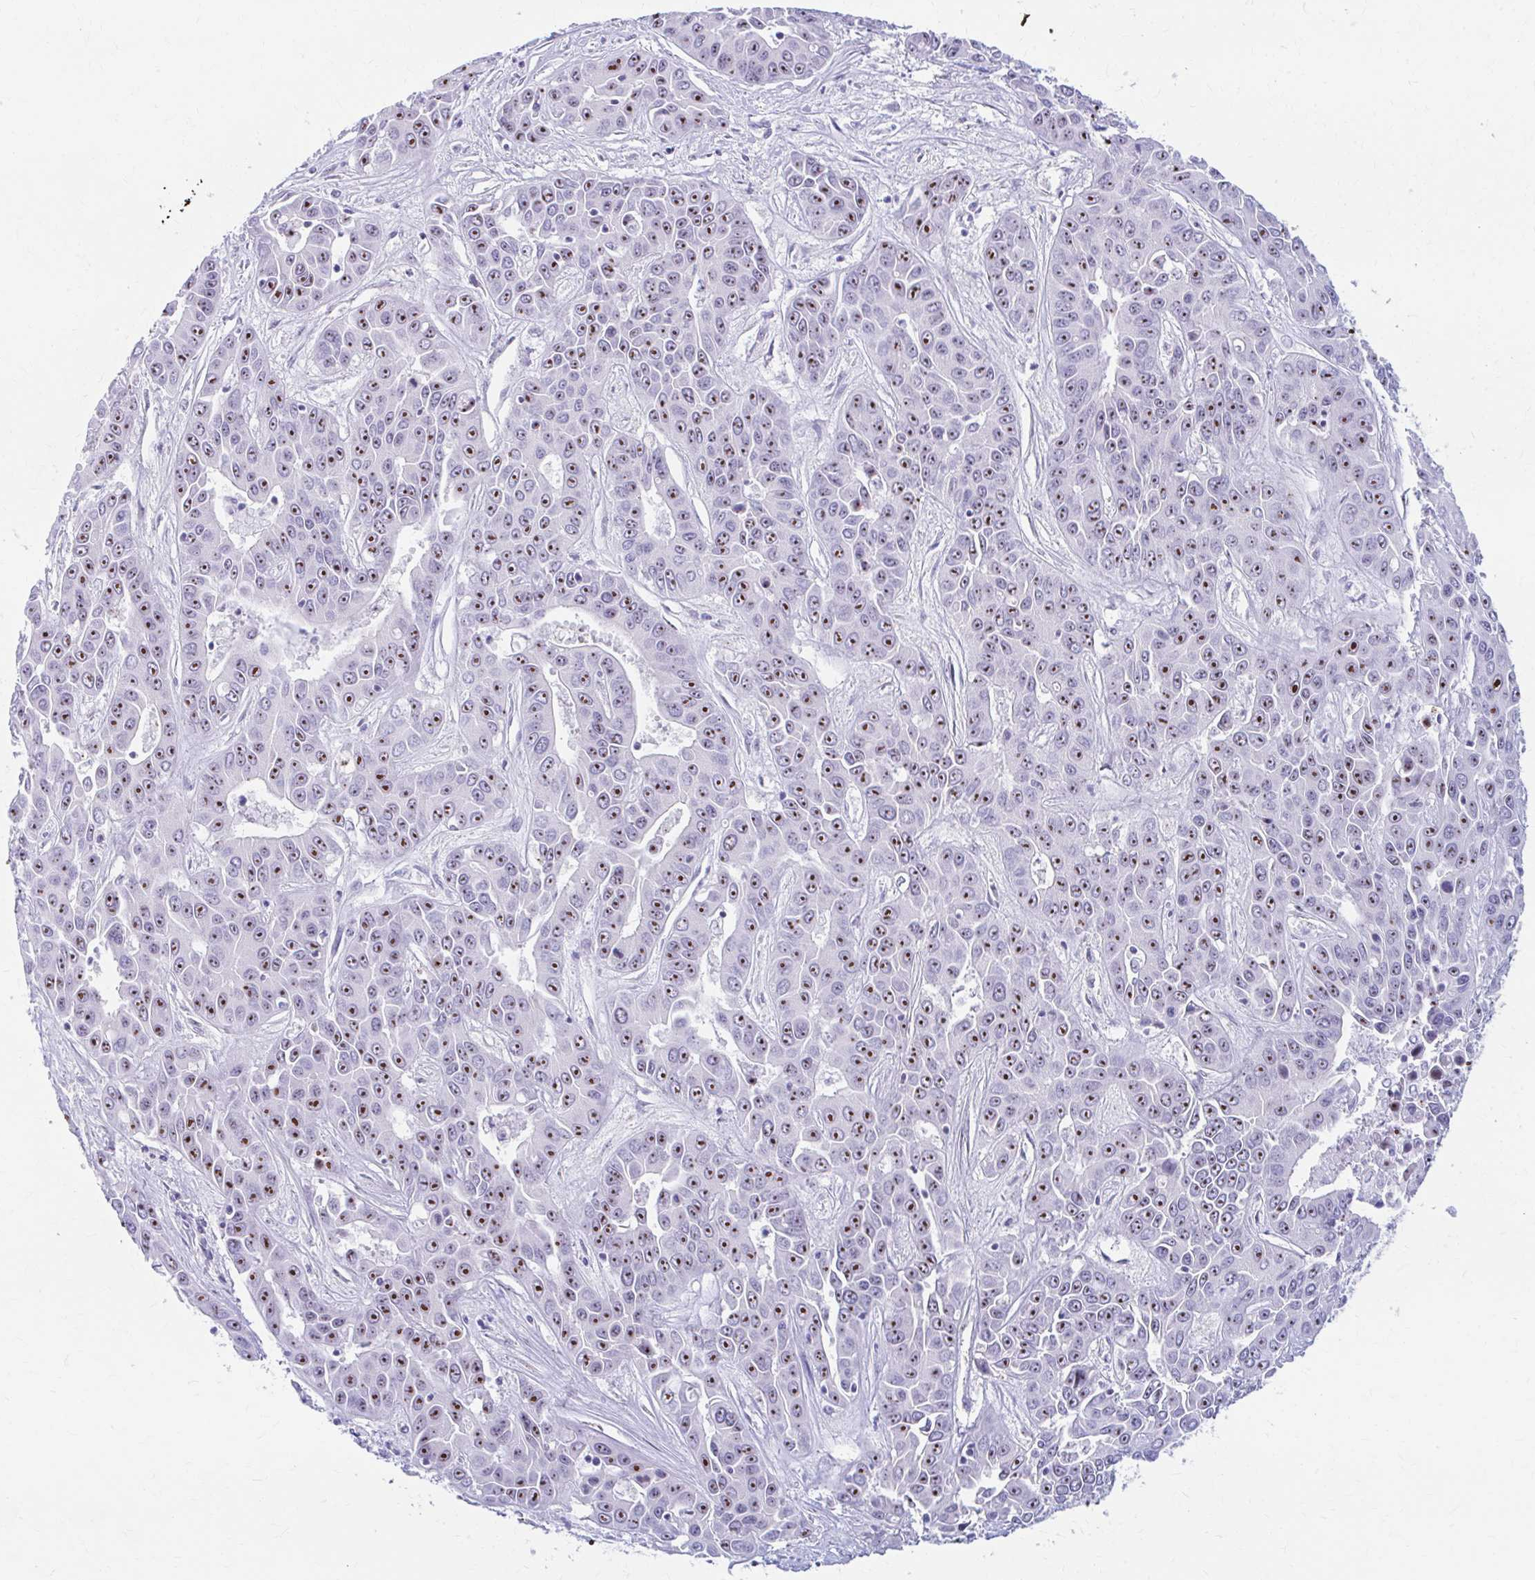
{"staining": {"intensity": "strong", "quantity": ">75%", "location": "nuclear"}, "tissue": "liver cancer", "cell_type": "Tumor cells", "image_type": "cancer", "snomed": [{"axis": "morphology", "description": "Cholangiocarcinoma"}, {"axis": "topography", "description": "Liver"}], "caption": "Liver cancer (cholangiocarcinoma) stained for a protein (brown) demonstrates strong nuclear positive positivity in about >75% of tumor cells.", "gene": "FTSJ3", "patient": {"sex": "female", "age": 52}}